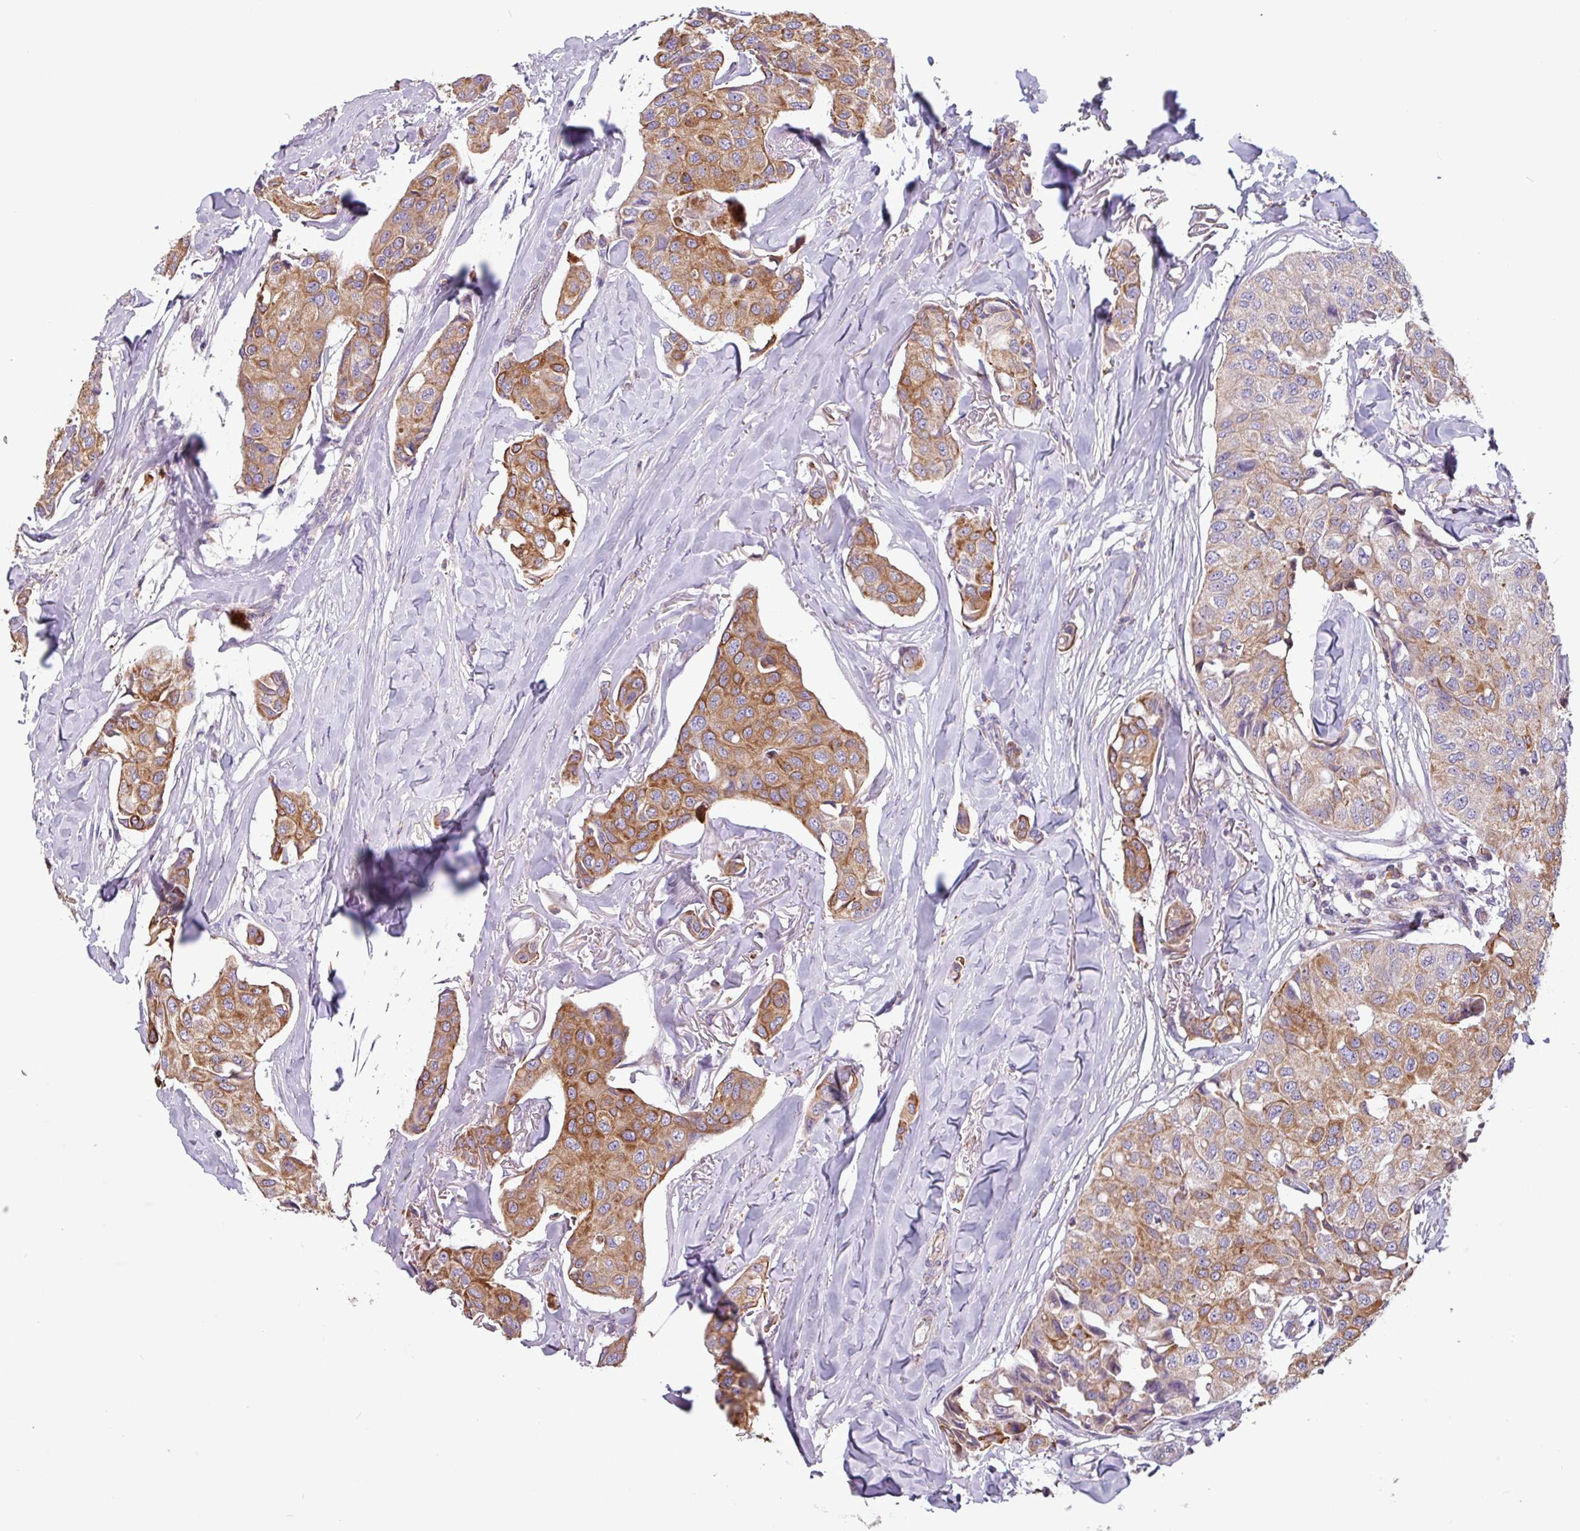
{"staining": {"intensity": "moderate", "quantity": ">75%", "location": "cytoplasmic/membranous"}, "tissue": "breast cancer", "cell_type": "Tumor cells", "image_type": "cancer", "snomed": [{"axis": "morphology", "description": "Duct carcinoma"}, {"axis": "topography", "description": "Breast"}], "caption": "A brown stain shows moderate cytoplasmic/membranous expression of a protein in human breast intraductal carcinoma tumor cells. The staining was performed using DAB (3,3'-diaminobenzidine), with brown indicating positive protein expression. Nuclei are stained blue with hematoxylin.", "gene": "CAMK1", "patient": {"sex": "female", "age": 80}}